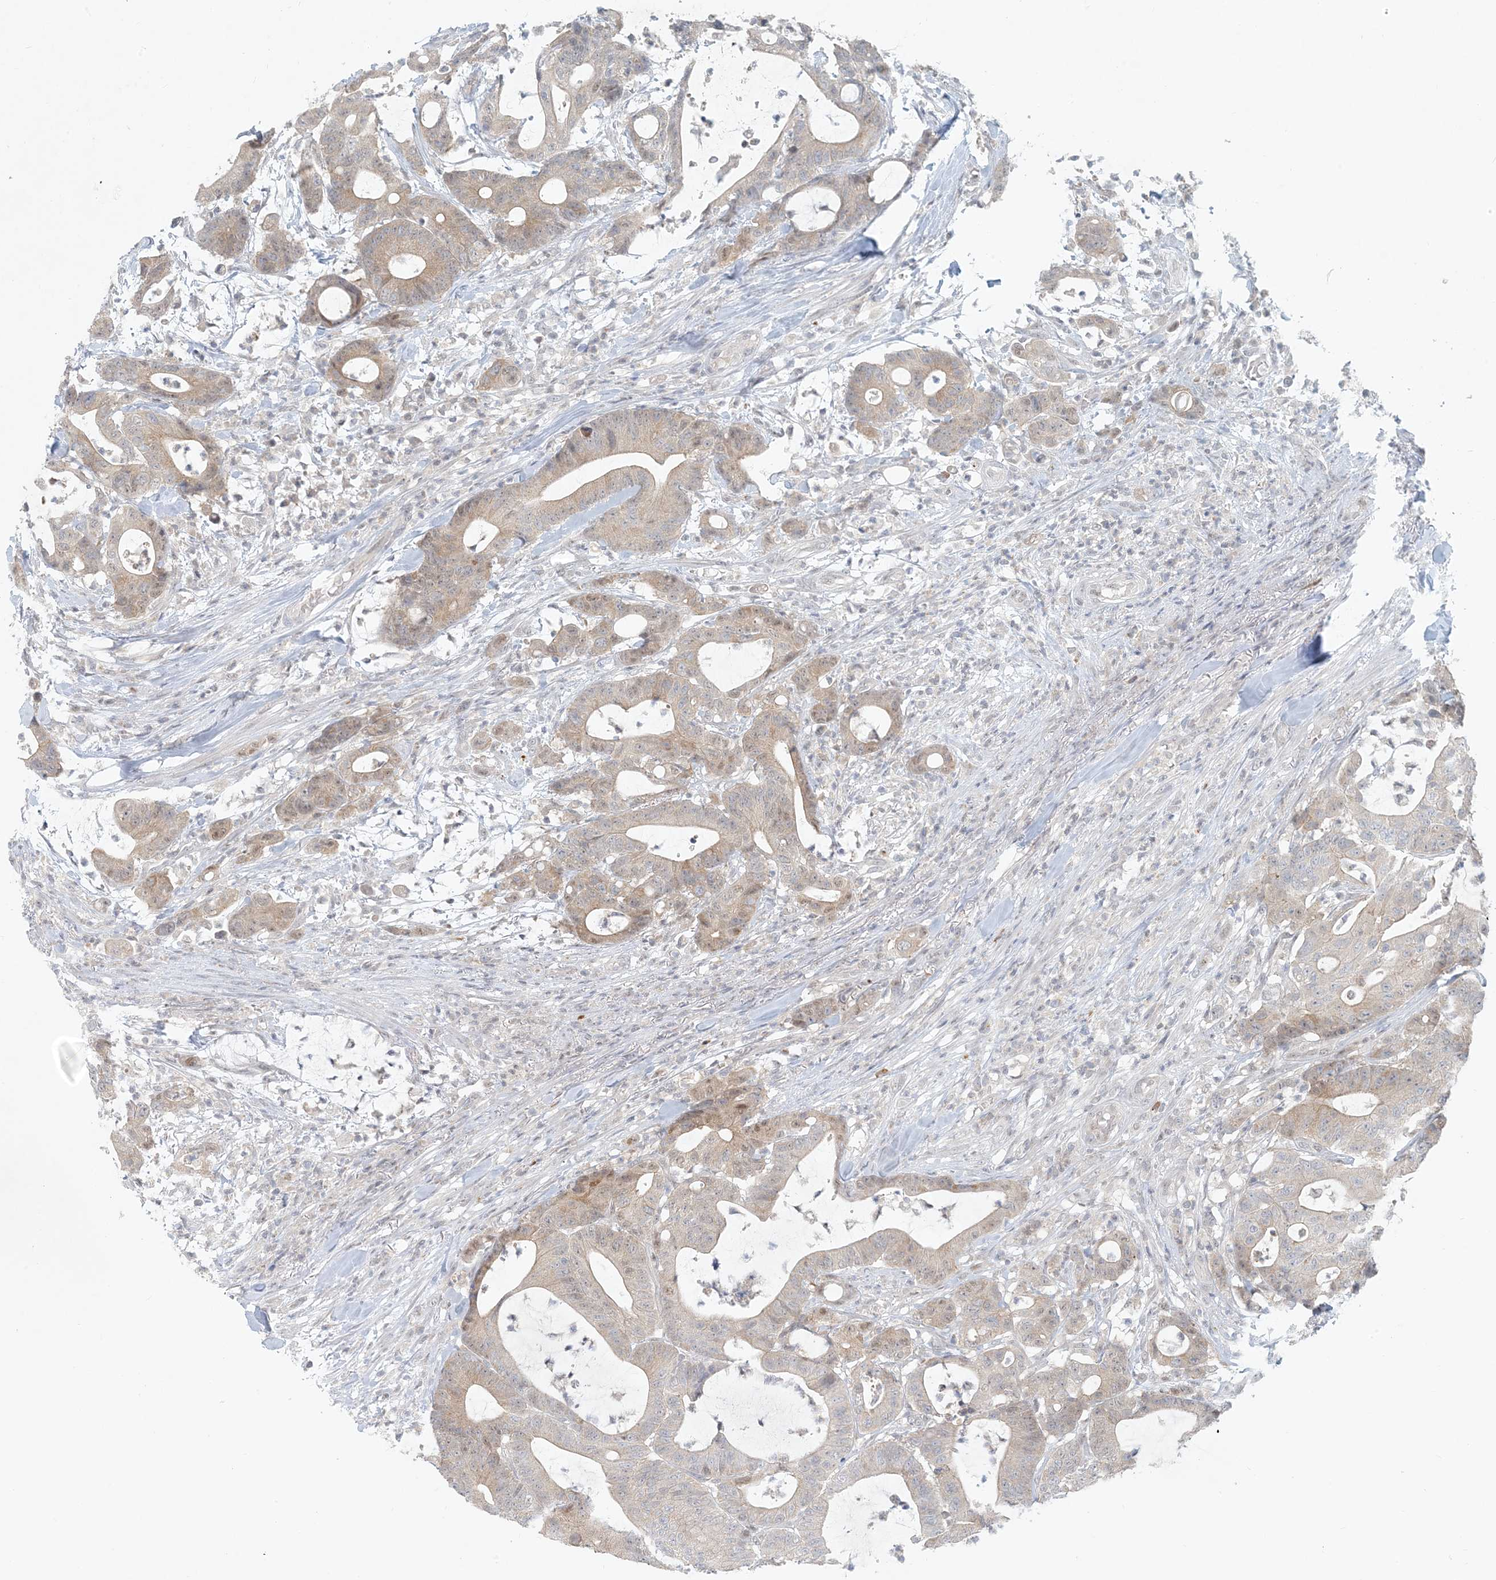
{"staining": {"intensity": "weak", "quantity": ">75%", "location": "cytoplasmic/membranous"}, "tissue": "colorectal cancer", "cell_type": "Tumor cells", "image_type": "cancer", "snomed": [{"axis": "morphology", "description": "Adenocarcinoma, NOS"}, {"axis": "topography", "description": "Colon"}], "caption": "Weak cytoplasmic/membranous expression is seen in approximately >75% of tumor cells in colorectal cancer.", "gene": "OBI1", "patient": {"sex": "female", "age": 84}}